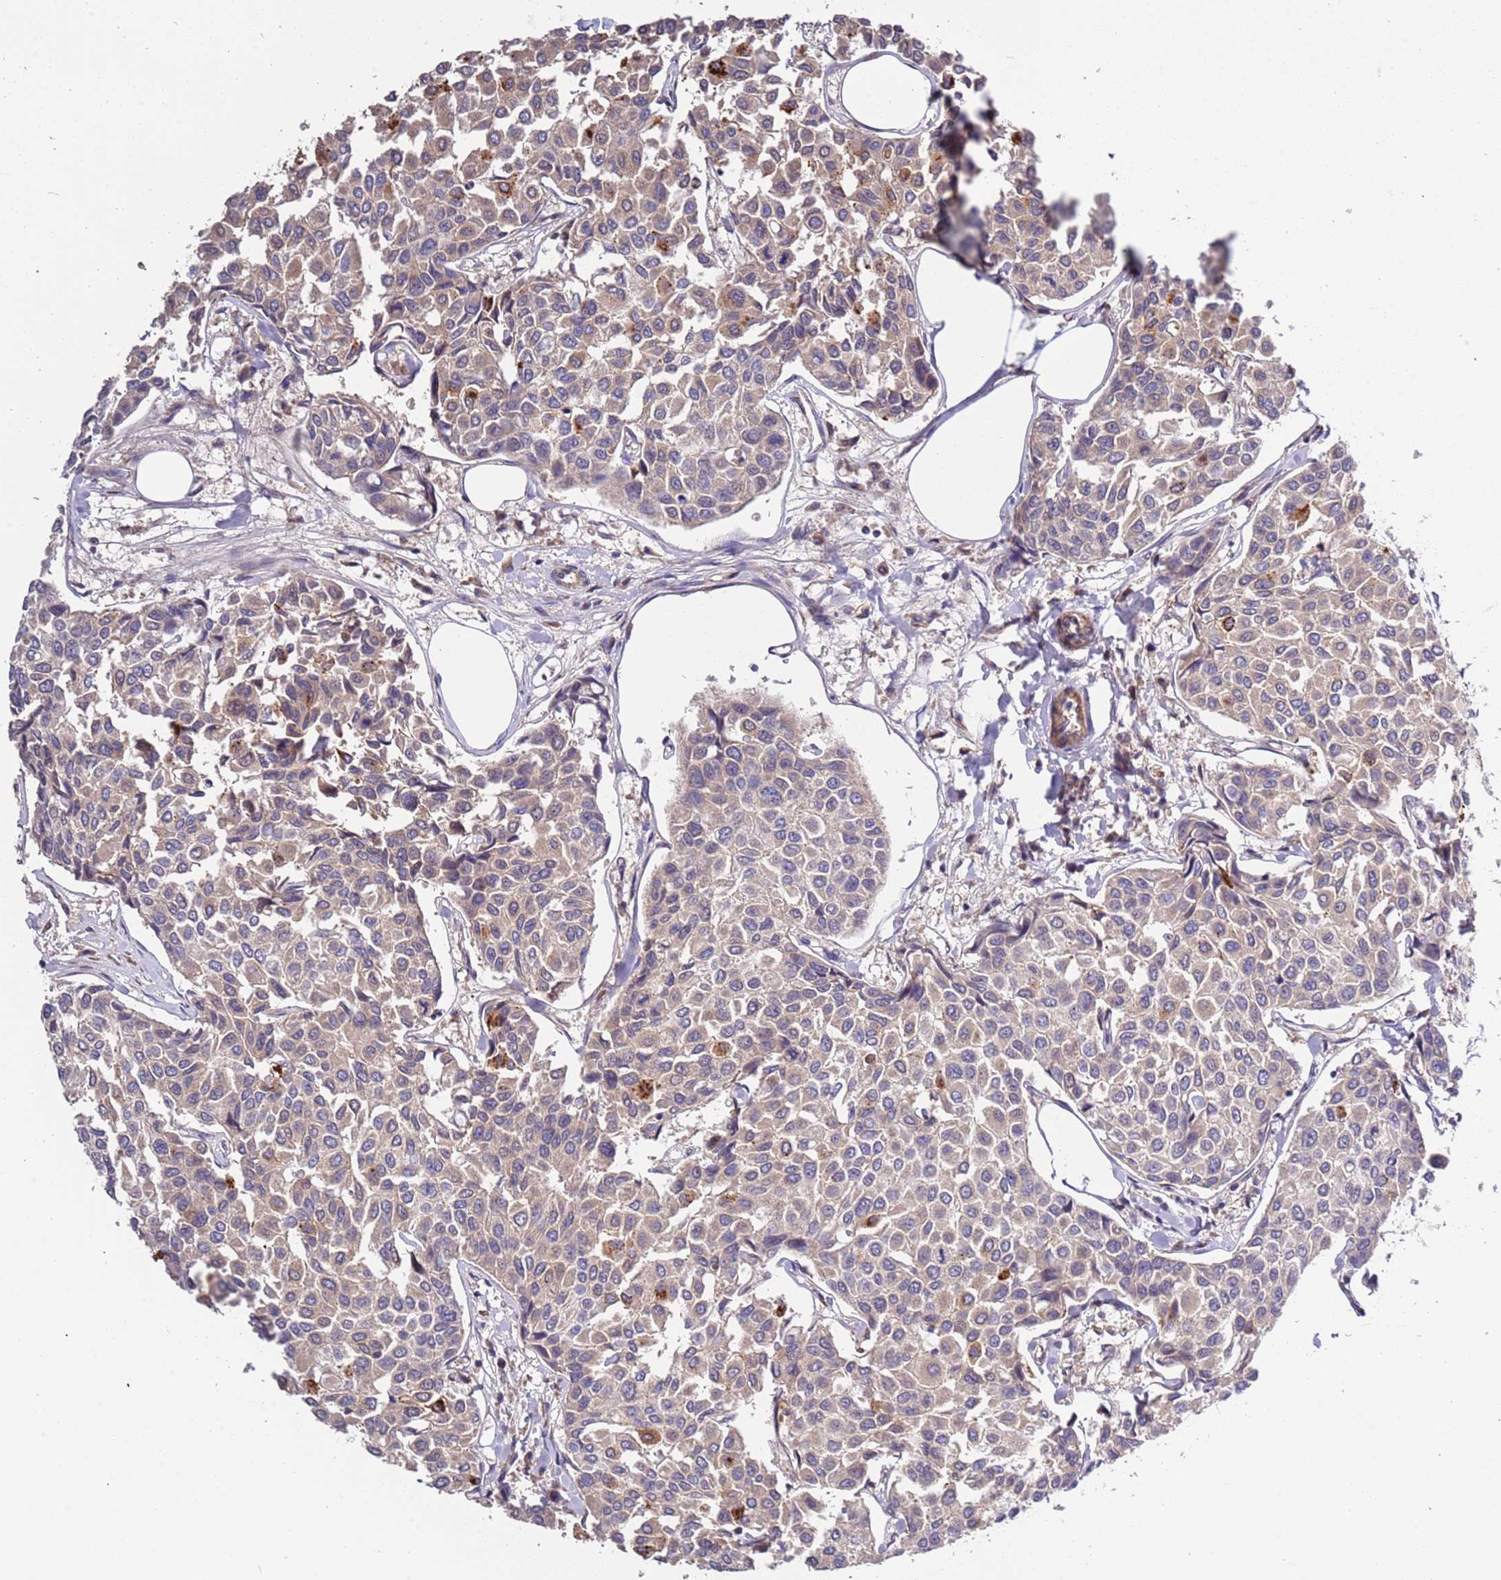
{"staining": {"intensity": "weak", "quantity": "25%-75%", "location": "cytoplasmic/membranous"}, "tissue": "breast cancer", "cell_type": "Tumor cells", "image_type": "cancer", "snomed": [{"axis": "morphology", "description": "Duct carcinoma"}, {"axis": "topography", "description": "Breast"}], "caption": "An image showing weak cytoplasmic/membranous expression in approximately 25%-75% of tumor cells in breast cancer, as visualized by brown immunohistochemical staining.", "gene": "LAMB4", "patient": {"sex": "female", "age": 55}}